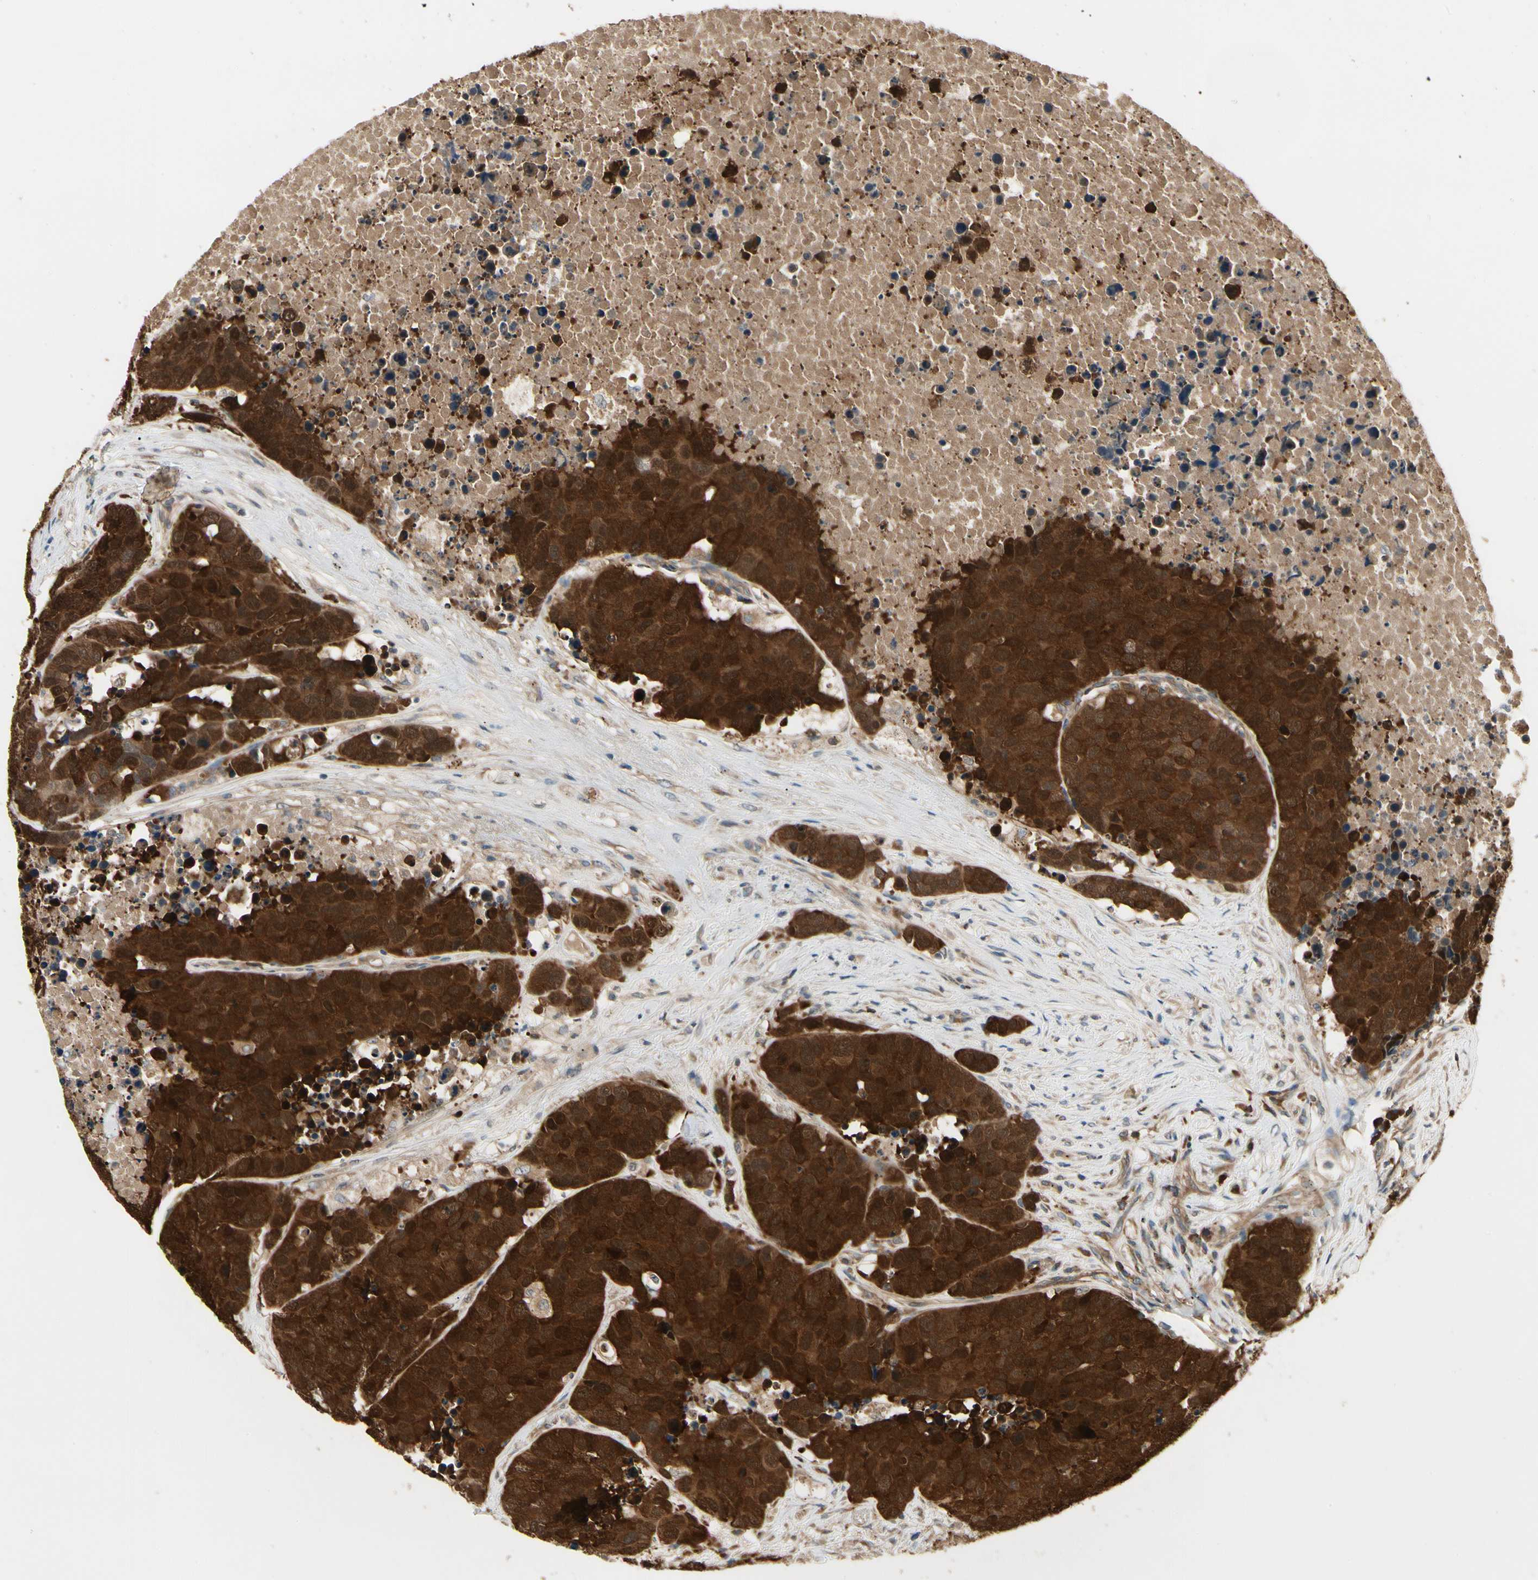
{"staining": {"intensity": "strong", "quantity": ">75%", "location": "cytoplasmic/membranous,nuclear"}, "tissue": "carcinoid", "cell_type": "Tumor cells", "image_type": "cancer", "snomed": [{"axis": "morphology", "description": "Carcinoid, malignant, NOS"}, {"axis": "topography", "description": "Lung"}], "caption": "The histopathology image exhibits immunohistochemical staining of carcinoid. There is strong cytoplasmic/membranous and nuclear staining is appreciated in approximately >75% of tumor cells. (DAB (3,3'-diaminobenzidine) IHC, brown staining for protein, blue staining for nuclei).", "gene": "NME1-NME2", "patient": {"sex": "male", "age": 60}}